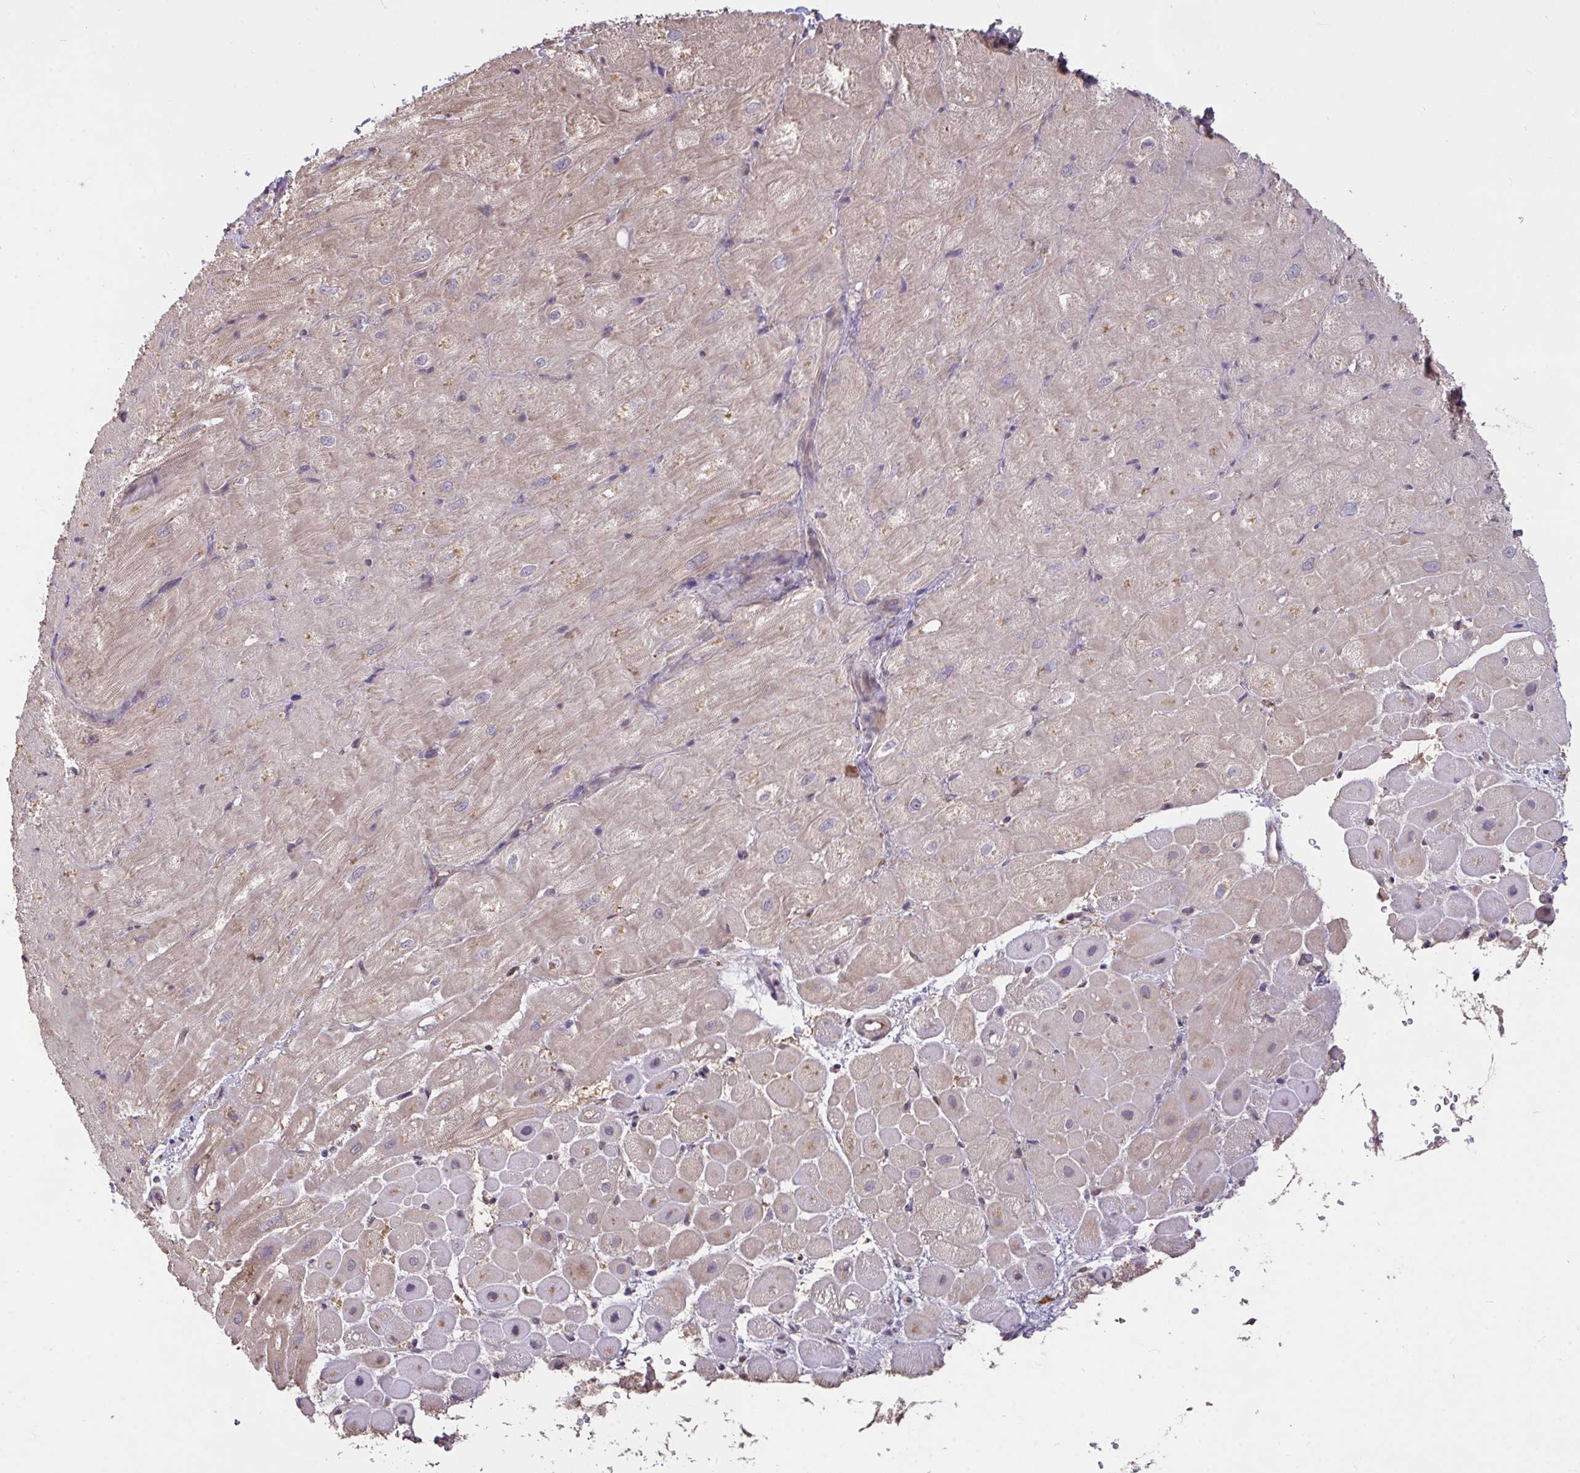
{"staining": {"intensity": "weak", "quantity": "25%-75%", "location": "cytoplasmic/membranous"}, "tissue": "heart muscle", "cell_type": "Cardiomyocytes", "image_type": "normal", "snomed": [{"axis": "morphology", "description": "Normal tissue, NOS"}, {"axis": "topography", "description": "Heart"}], "caption": "Immunohistochemical staining of benign heart muscle shows 25%-75% levels of weak cytoplasmic/membranous protein positivity in about 25%-75% of cardiomyocytes.", "gene": "FCER1A", "patient": {"sex": "male", "age": 62}}